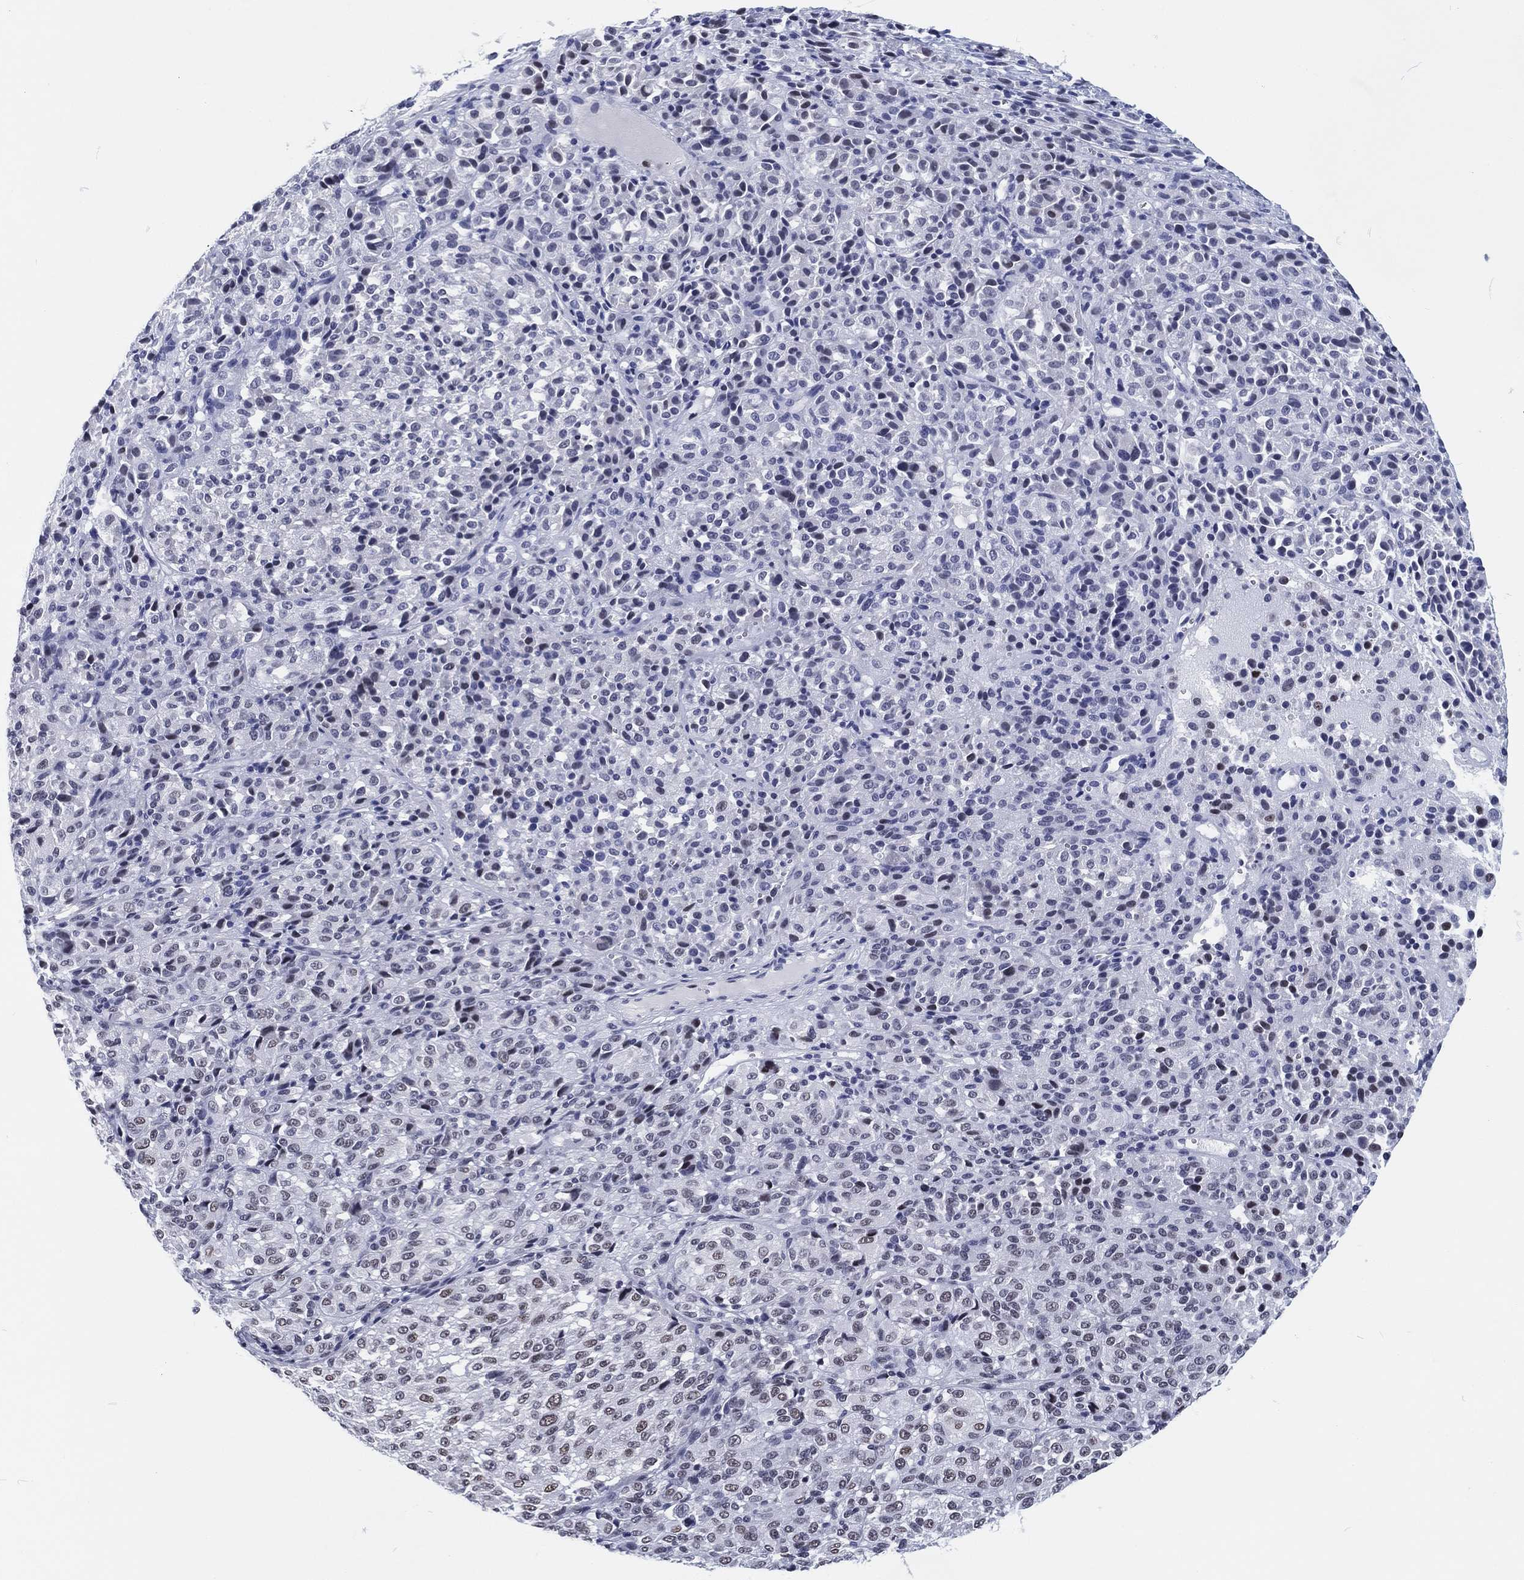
{"staining": {"intensity": "weak", "quantity": "<25%", "location": "nuclear"}, "tissue": "melanoma", "cell_type": "Tumor cells", "image_type": "cancer", "snomed": [{"axis": "morphology", "description": "Malignant melanoma, Metastatic site"}, {"axis": "topography", "description": "Brain"}], "caption": "An IHC histopathology image of melanoma is shown. There is no staining in tumor cells of melanoma.", "gene": "MAPK8IP1", "patient": {"sex": "female", "age": 56}}